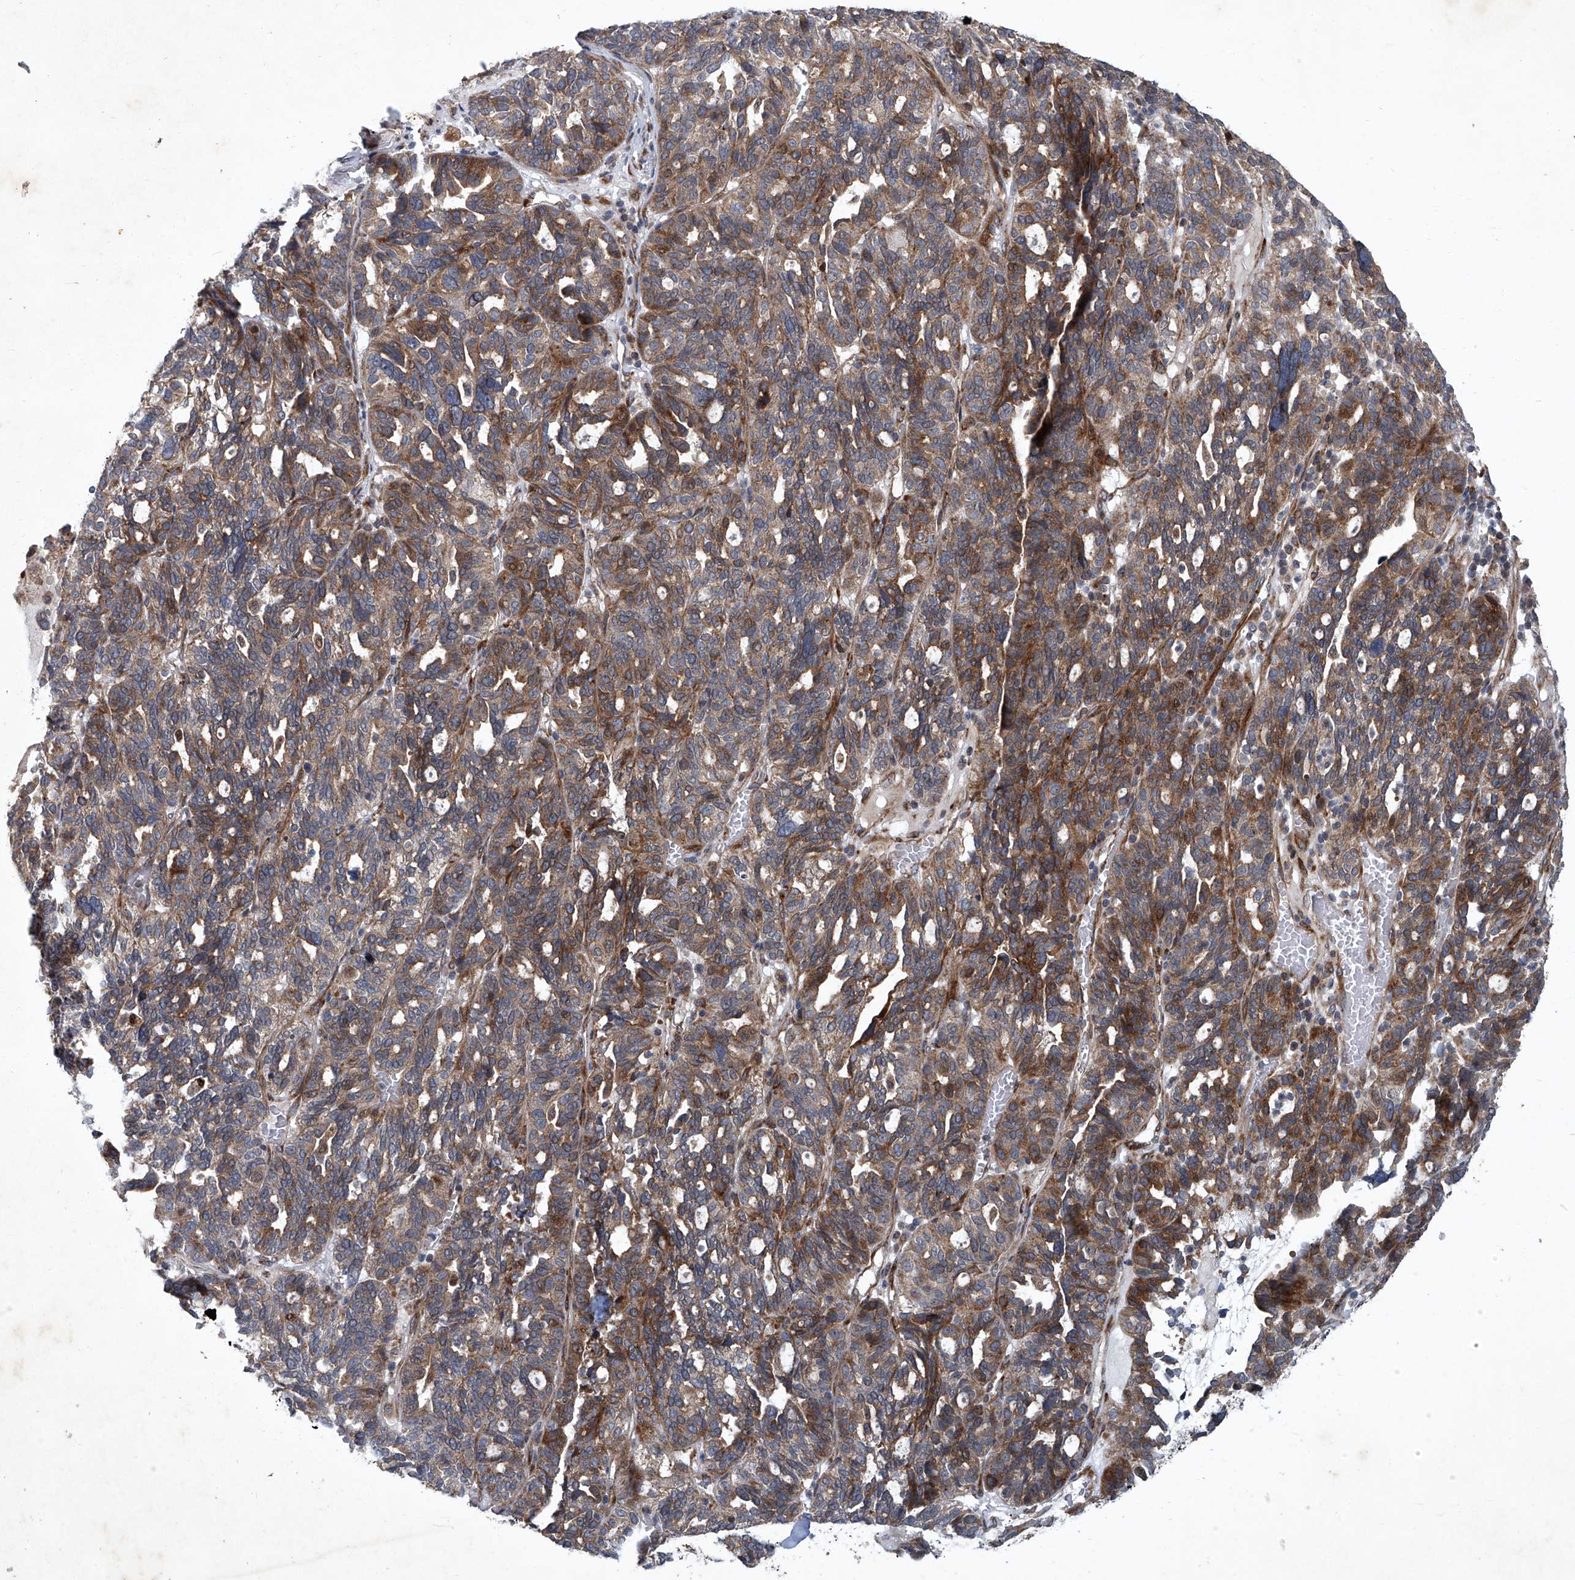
{"staining": {"intensity": "moderate", "quantity": ">75%", "location": "cytoplasmic/membranous"}, "tissue": "ovarian cancer", "cell_type": "Tumor cells", "image_type": "cancer", "snomed": [{"axis": "morphology", "description": "Cystadenocarcinoma, serous, NOS"}, {"axis": "topography", "description": "Ovary"}], "caption": "Protein expression analysis of ovarian serous cystadenocarcinoma reveals moderate cytoplasmic/membranous staining in about >75% of tumor cells.", "gene": "GPR132", "patient": {"sex": "female", "age": 59}}